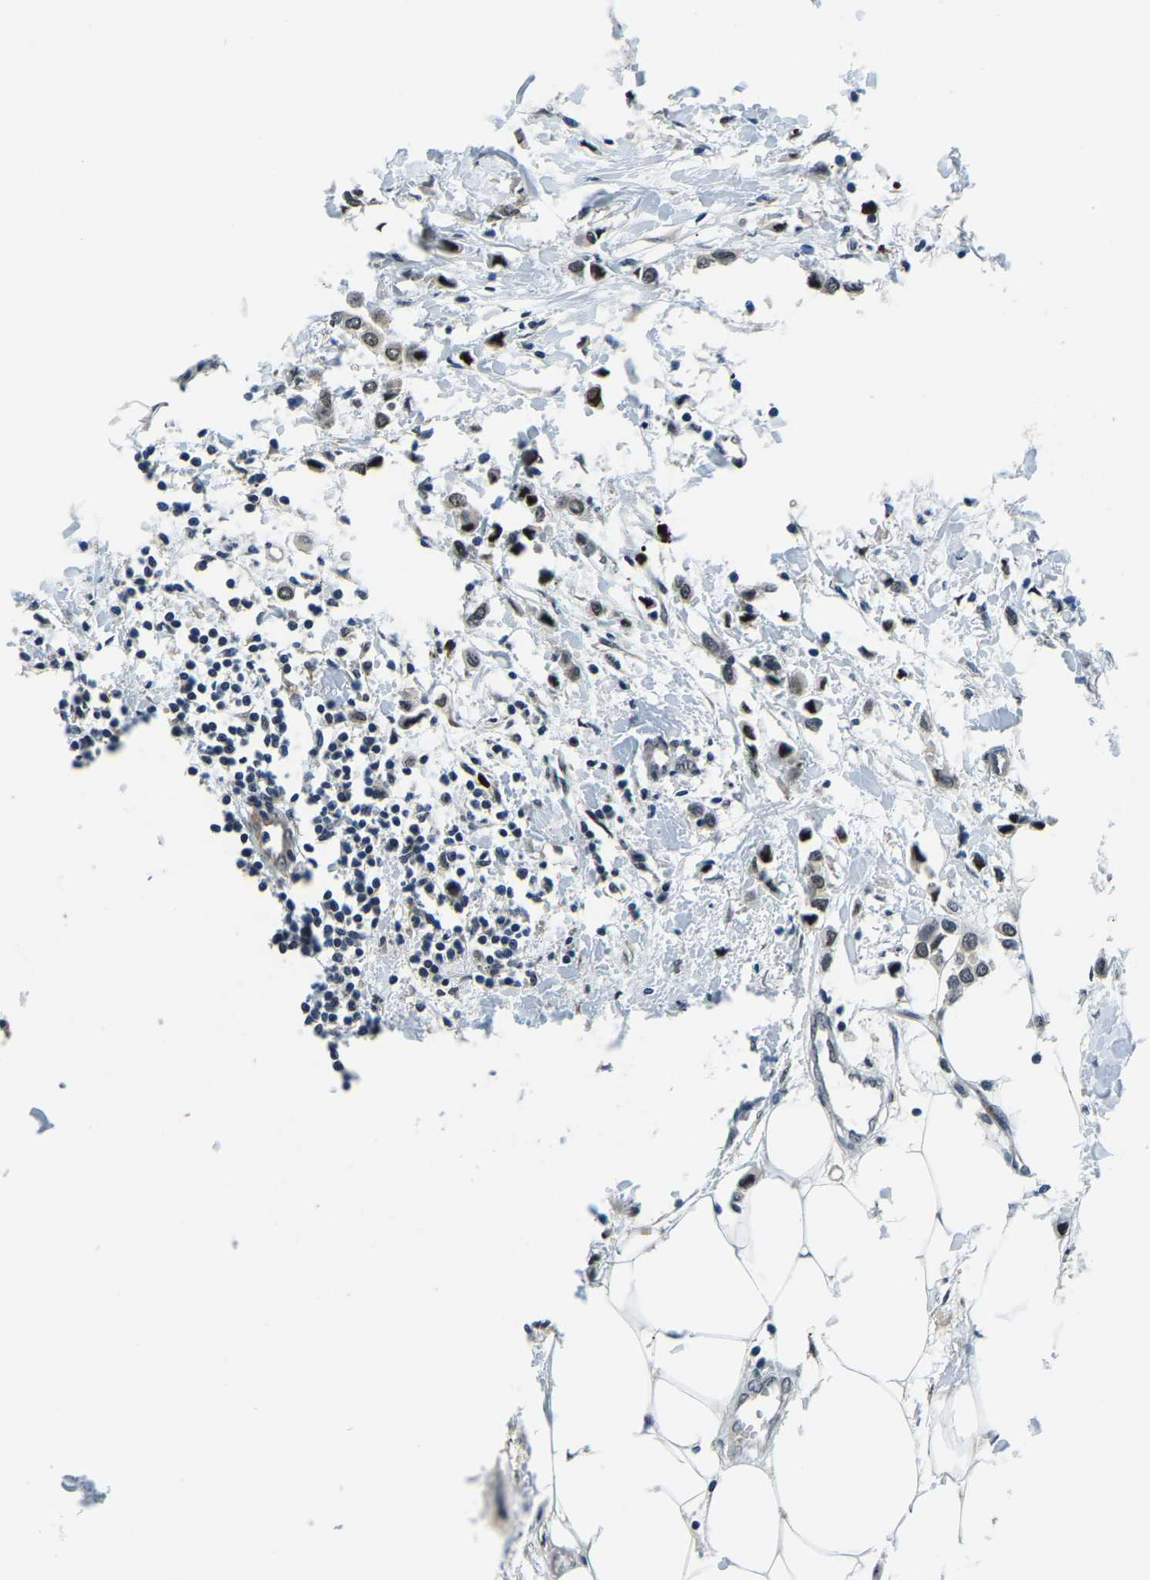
{"staining": {"intensity": "moderate", "quantity": ">75%", "location": "nuclear"}, "tissue": "breast cancer", "cell_type": "Tumor cells", "image_type": "cancer", "snomed": [{"axis": "morphology", "description": "Lobular carcinoma"}, {"axis": "topography", "description": "Breast"}], "caption": "Moderate nuclear staining is appreciated in about >75% of tumor cells in breast cancer (lobular carcinoma). The staining was performed using DAB (3,3'-diaminobenzidine), with brown indicating positive protein expression. Nuclei are stained blue with hematoxylin.", "gene": "ING2", "patient": {"sex": "female", "age": 51}}